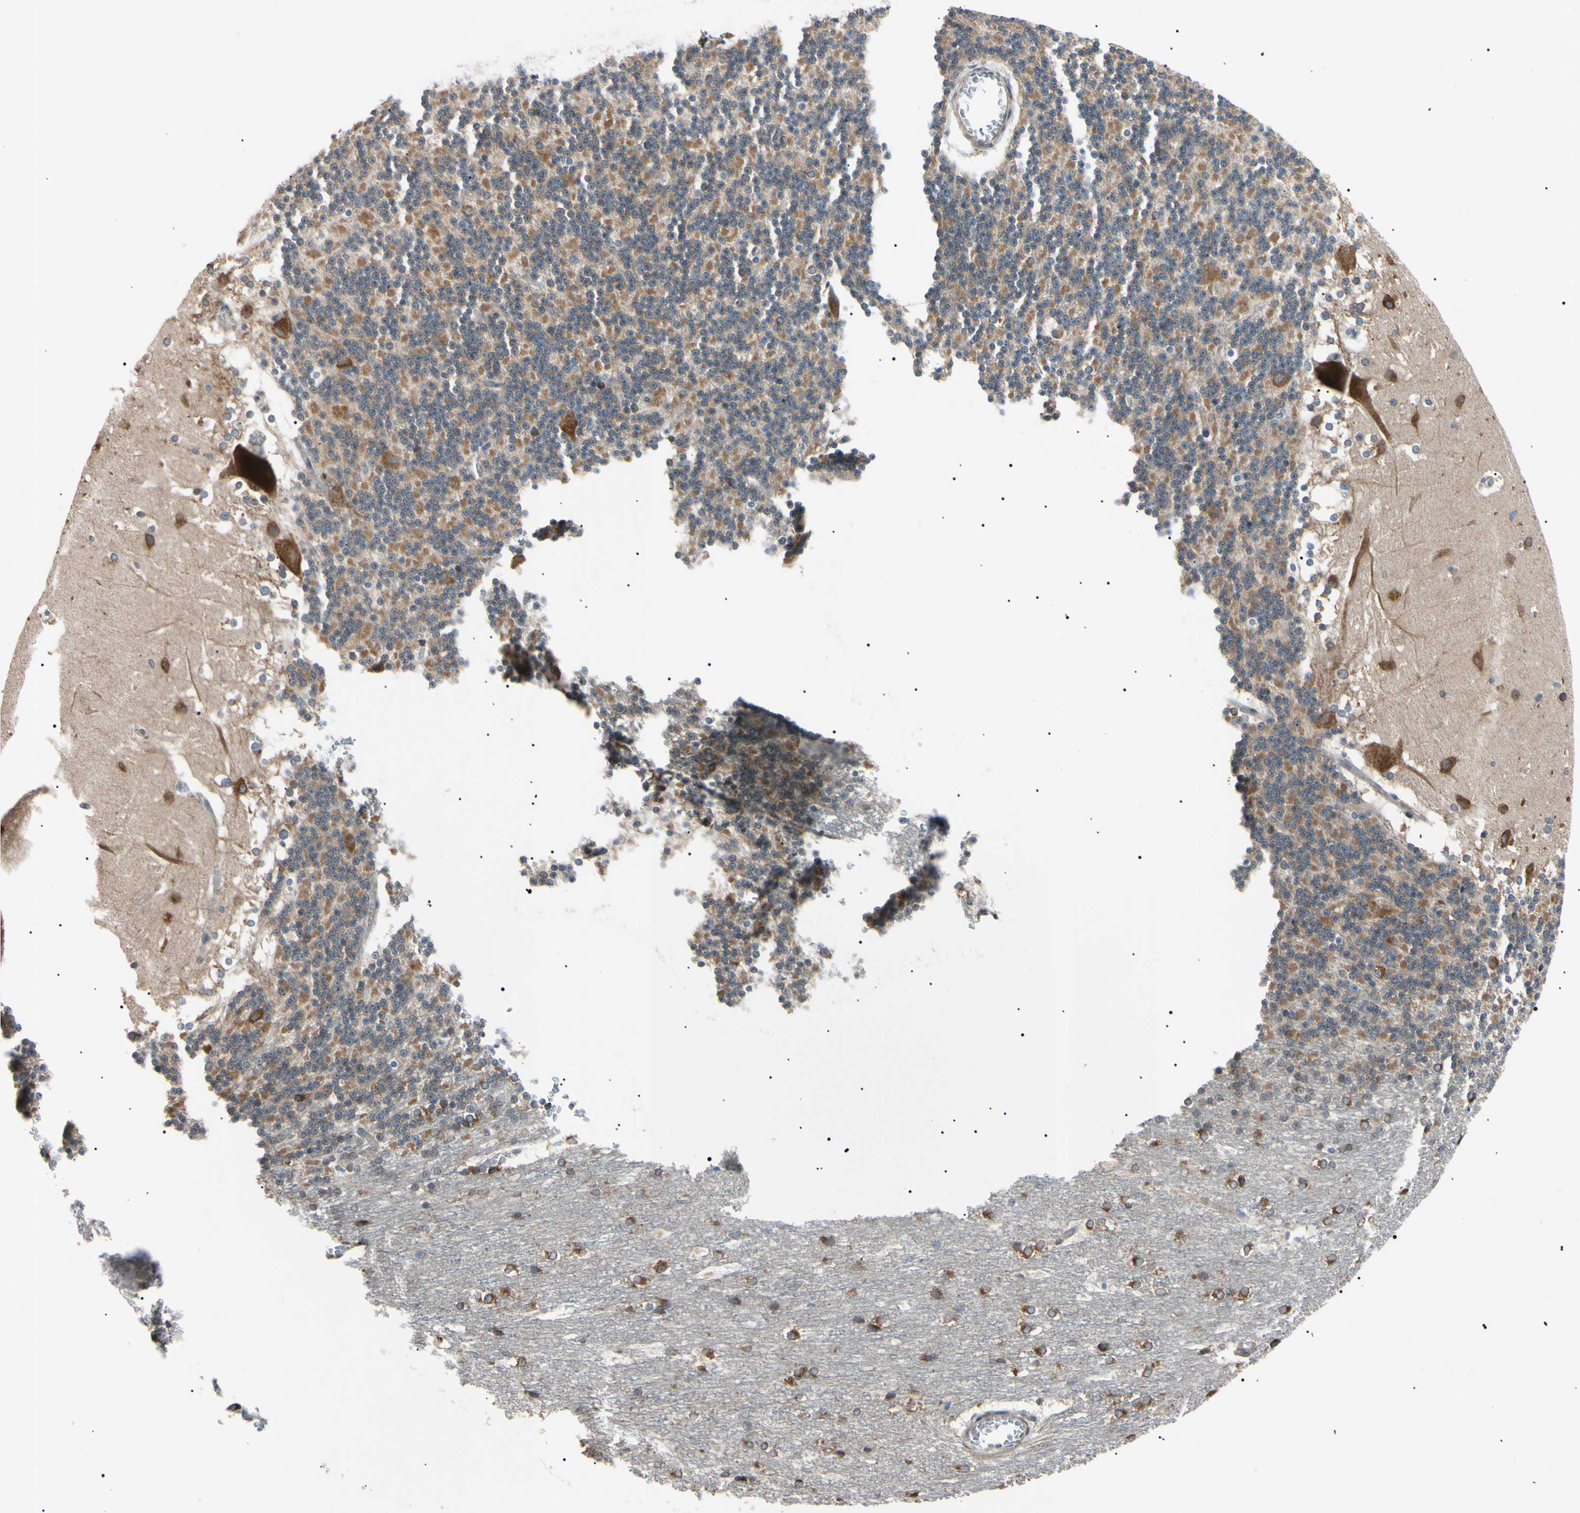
{"staining": {"intensity": "moderate", "quantity": "25%-75%", "location": "cytoplasmic/membranous"}, "tissue": "cerebellum", "cell_type": "Cells in granular layer", "image_type": "normal", "snomed": [{"axis": "morphology", "description": "Normal tissue, NOS"}, {"axis": "topography", "description": "Cerebellum"}], "caption": "A brown stain shows moderate cytoplasmic/membranous staining of a protein in cells in granular layer of unremarkable cerebellum. The protein of interest is shown in brown color, while the nuclei are stained blue.", "gene": "VAPA", "patient": {"sex": "female", "age": 19}}